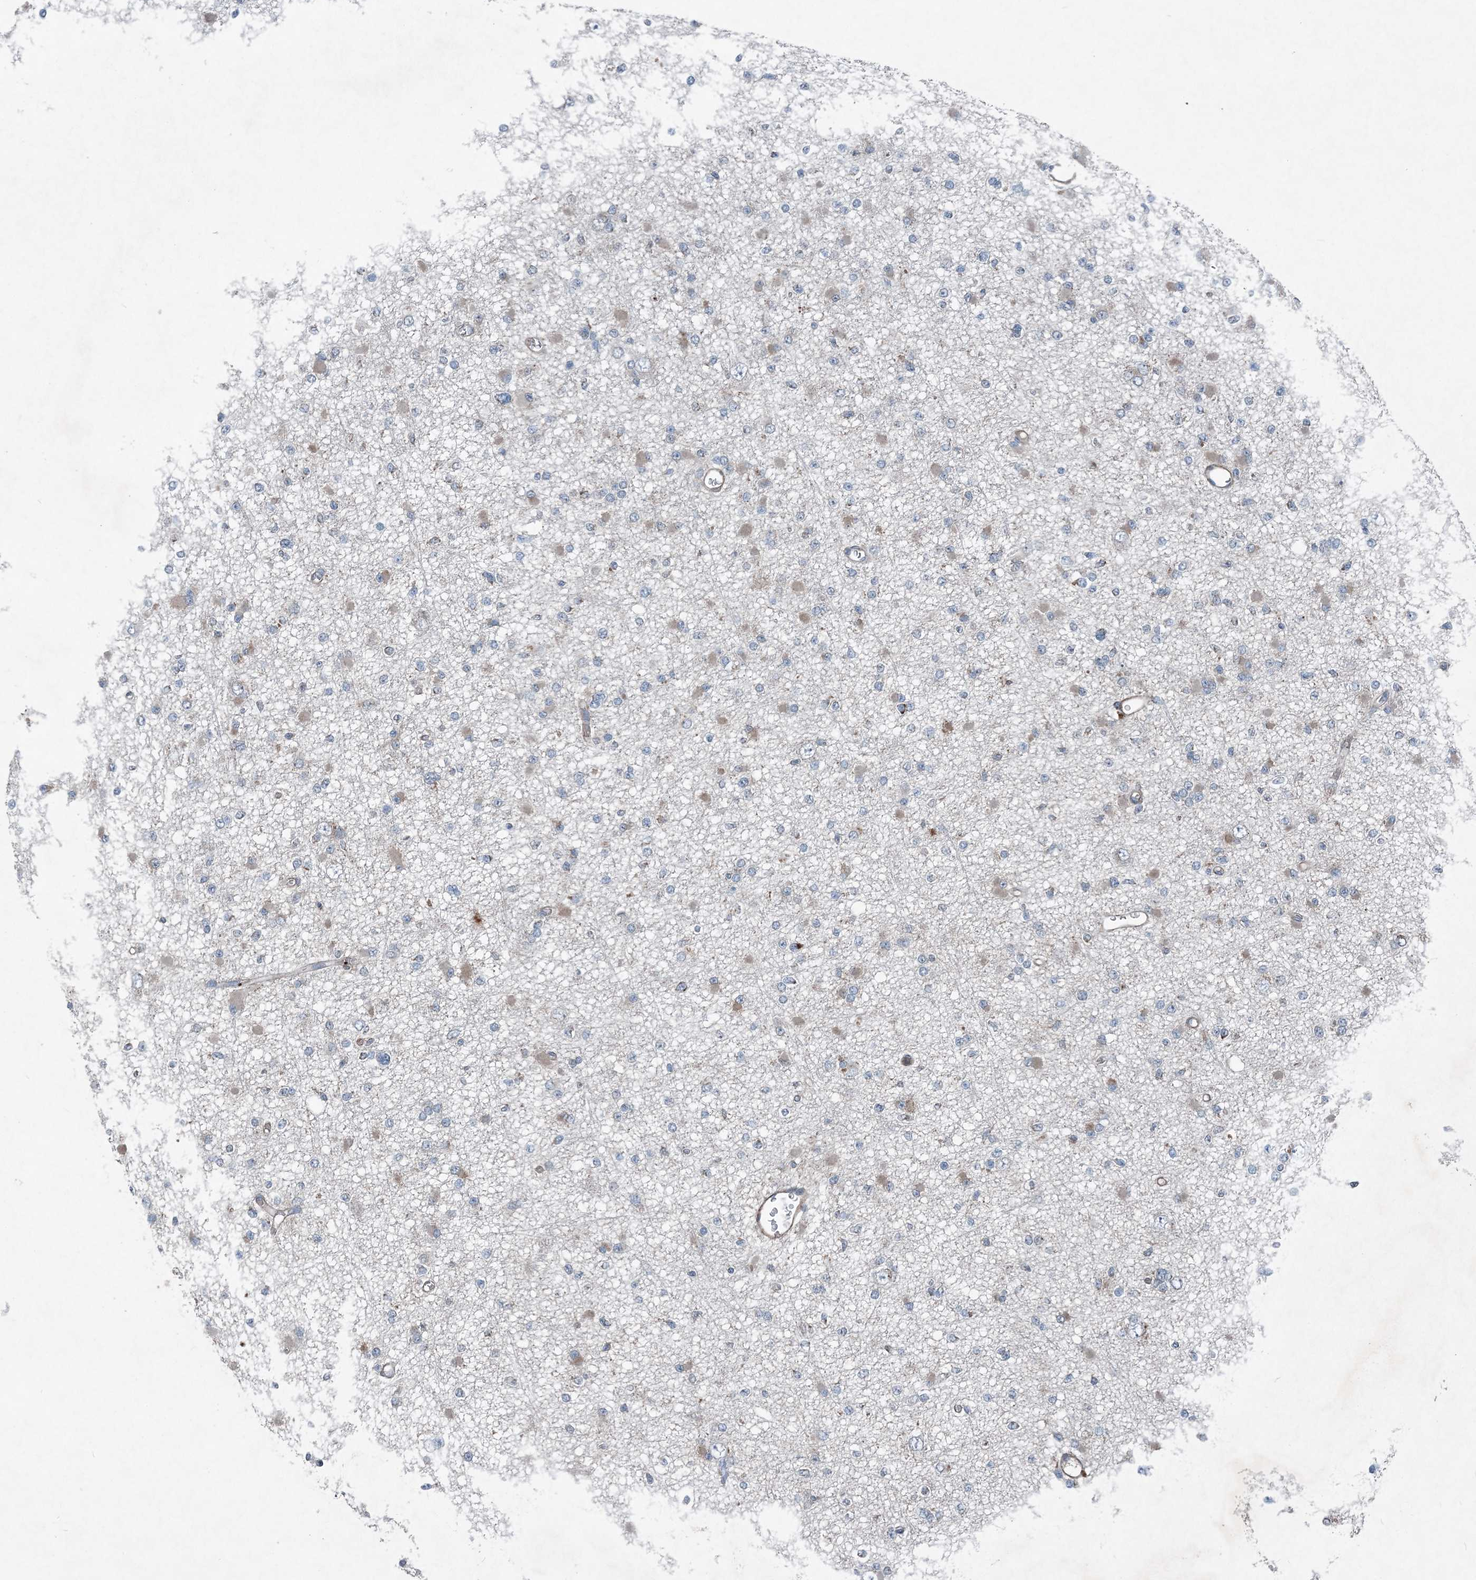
{"staining": {"intensity": "negative", "quantity": "none", "location": "none"}, "tissue": "glioma", "cell_type": "Tumor cells", "image_type": "cancer", "snomed": [{"axis": "morphology", "description": "Glioma, malignant, Low grade"}, {"axis": "topography", "description": "Brain"}], "caption": "DAB (3,3'-diaminobenzidine) immunohistochemical staining of glioma exhibits no significant expression in tumor cells.", "gene": "DGUOK", "patient": {"sex": "female", "age": 22}}